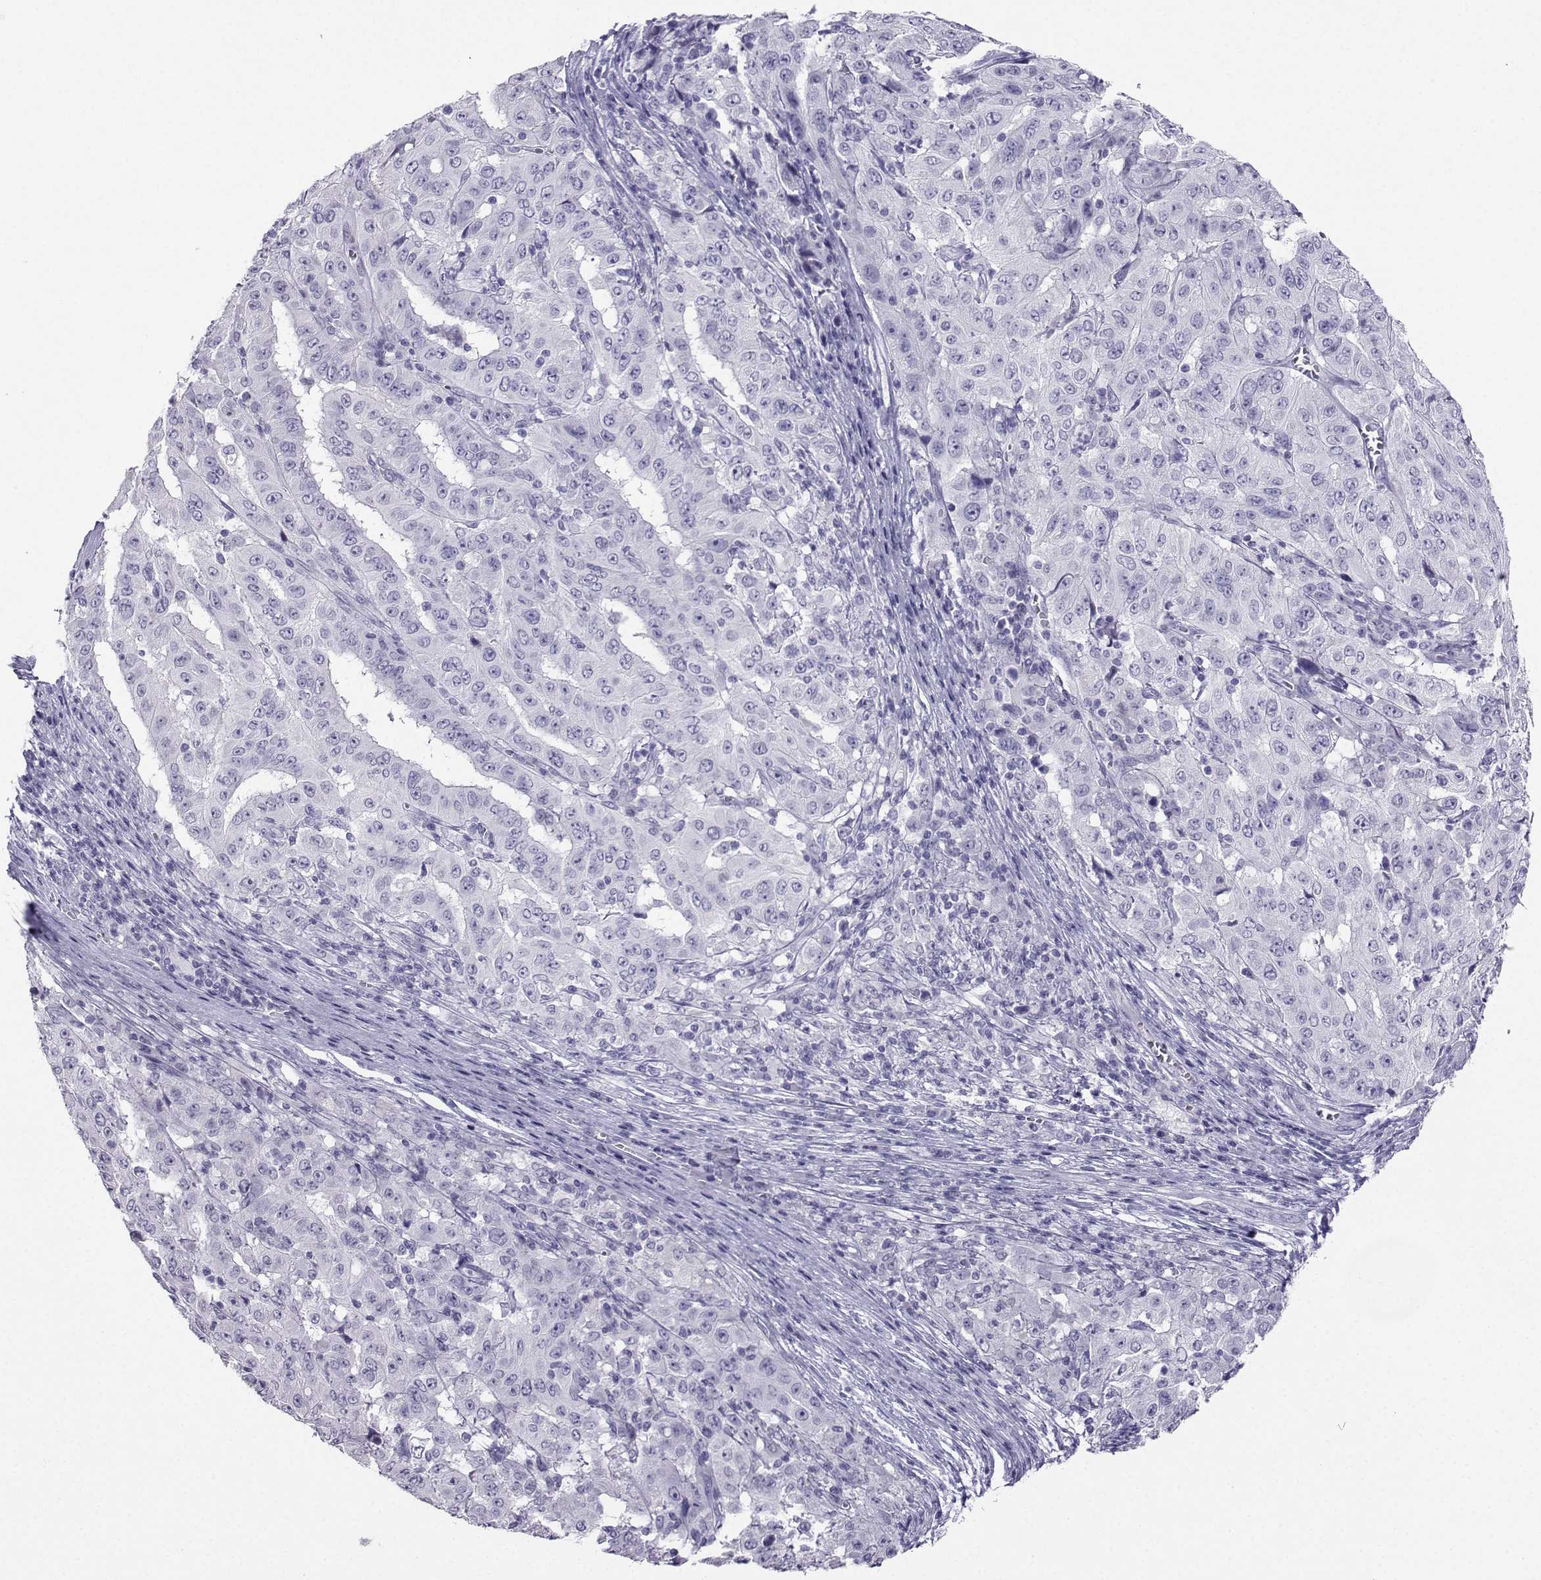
{"staining": {"intensity": "negative", "quantity": "none", "location": "none"}, "tissue": "pancreatic cancer", "cell_type": "Tumor cells", "image_type": "cancer", "snomed": [{"axis": "morphology", "description": "Adenocarcinoma, NOS"}, {"axis": "topography", "description": "Pancreas"}], "caption": "Human pancreatic cancer stained for a protein using IHC demonstrates no expression in tumor cells.", "gene": "KIF17", "patient": {"sex": "male", "age": 63}}